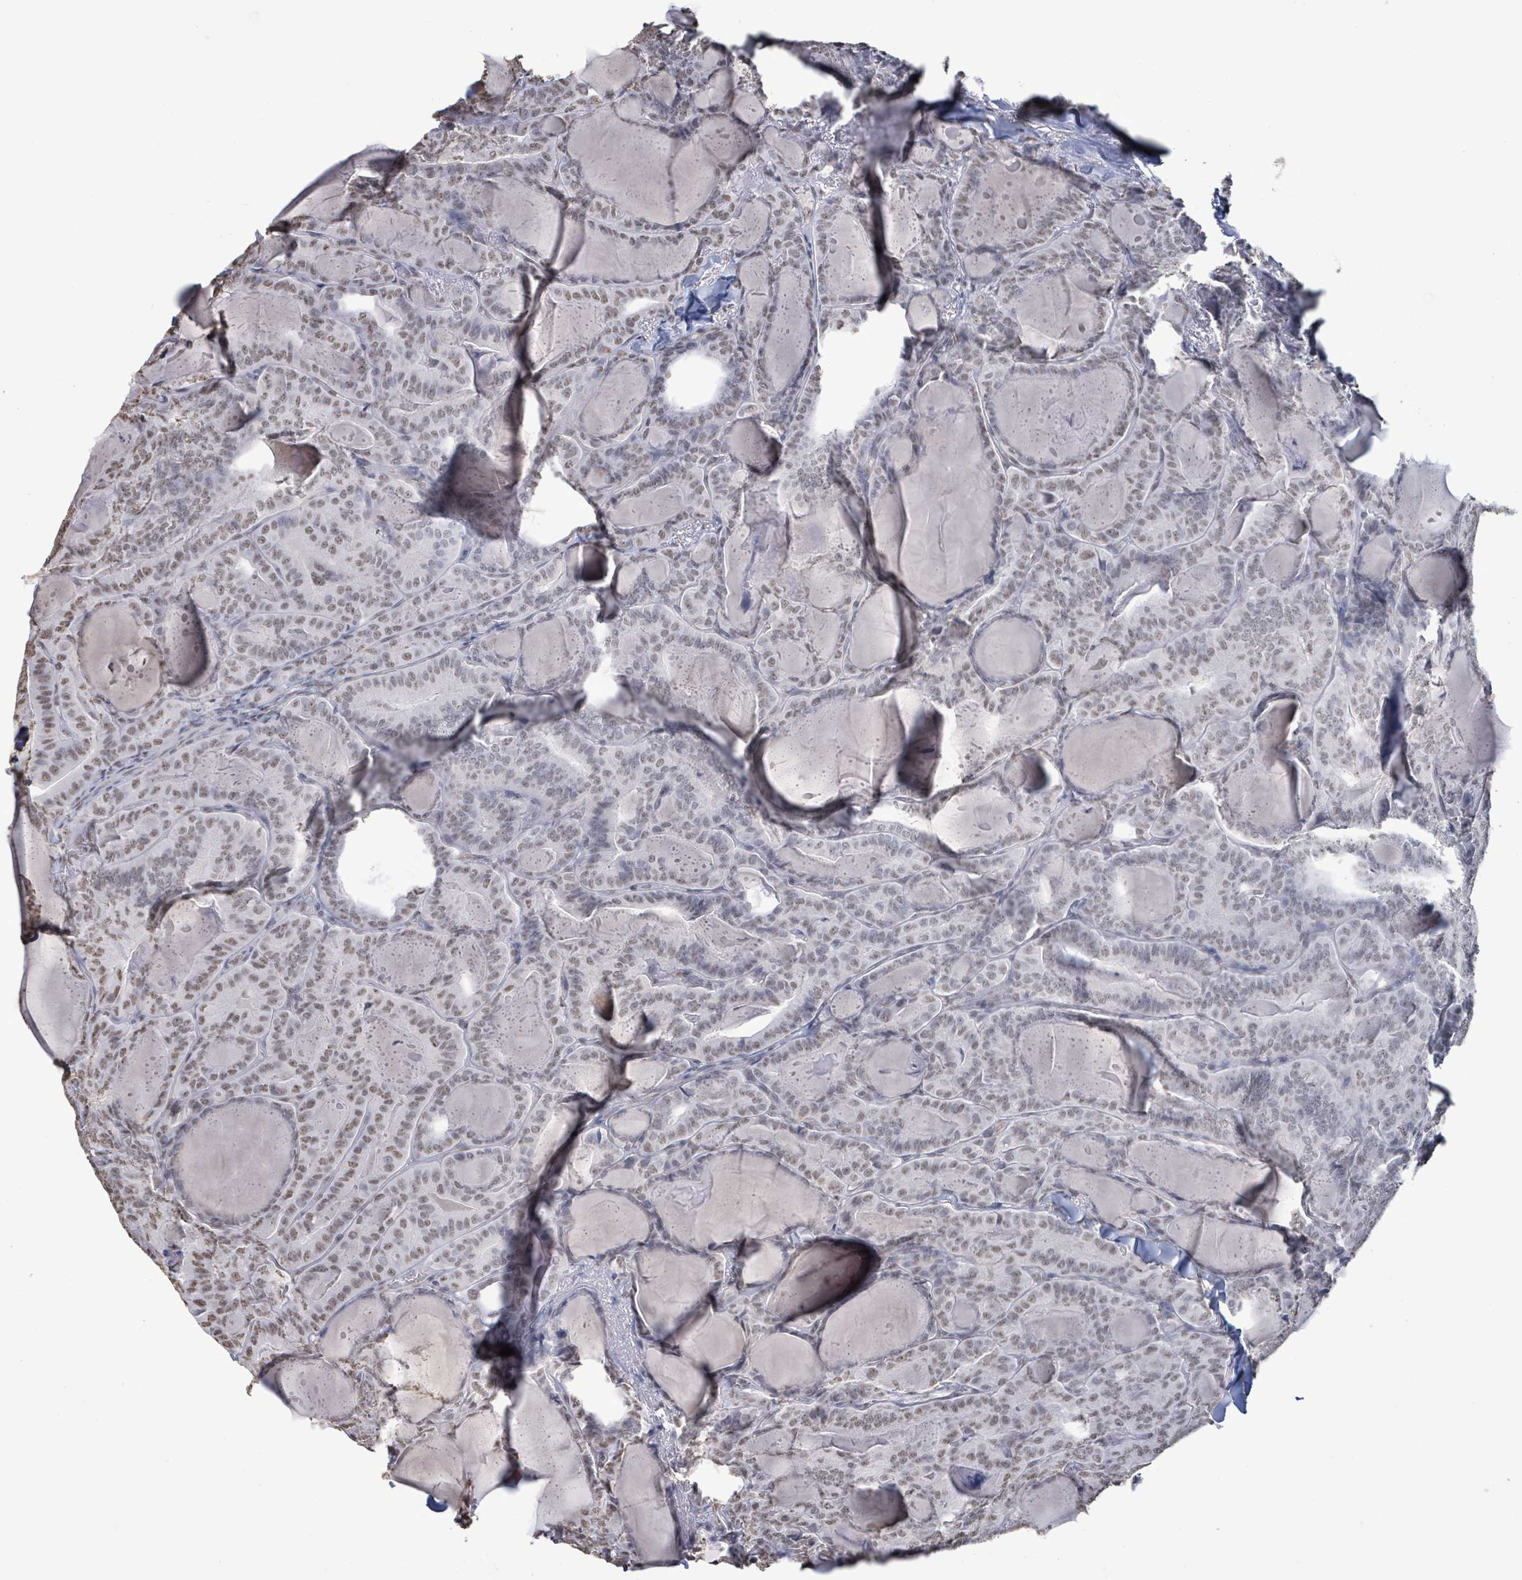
{"staining": {"intensity": "weak", "quantity": ">75%", "location": "nuclear"}, "tissue": "thyroid cancer", "cell_type": "Tumor cells", "image_type": "cancer", "snomed": [{"axis": "morphology", "description": "Papillary adenocarcinoma, NOS"}, {"axis": "topography", "description": "Thyroid gland"}], "caption": "Immunohistochemistry (IHC) of thyroid cancer exhibits low levels of weak nuclear positivity in approximately >75% of tumor cells.", "gene": "SAMD14", "patient": {"sex": "female", "age": 68}}